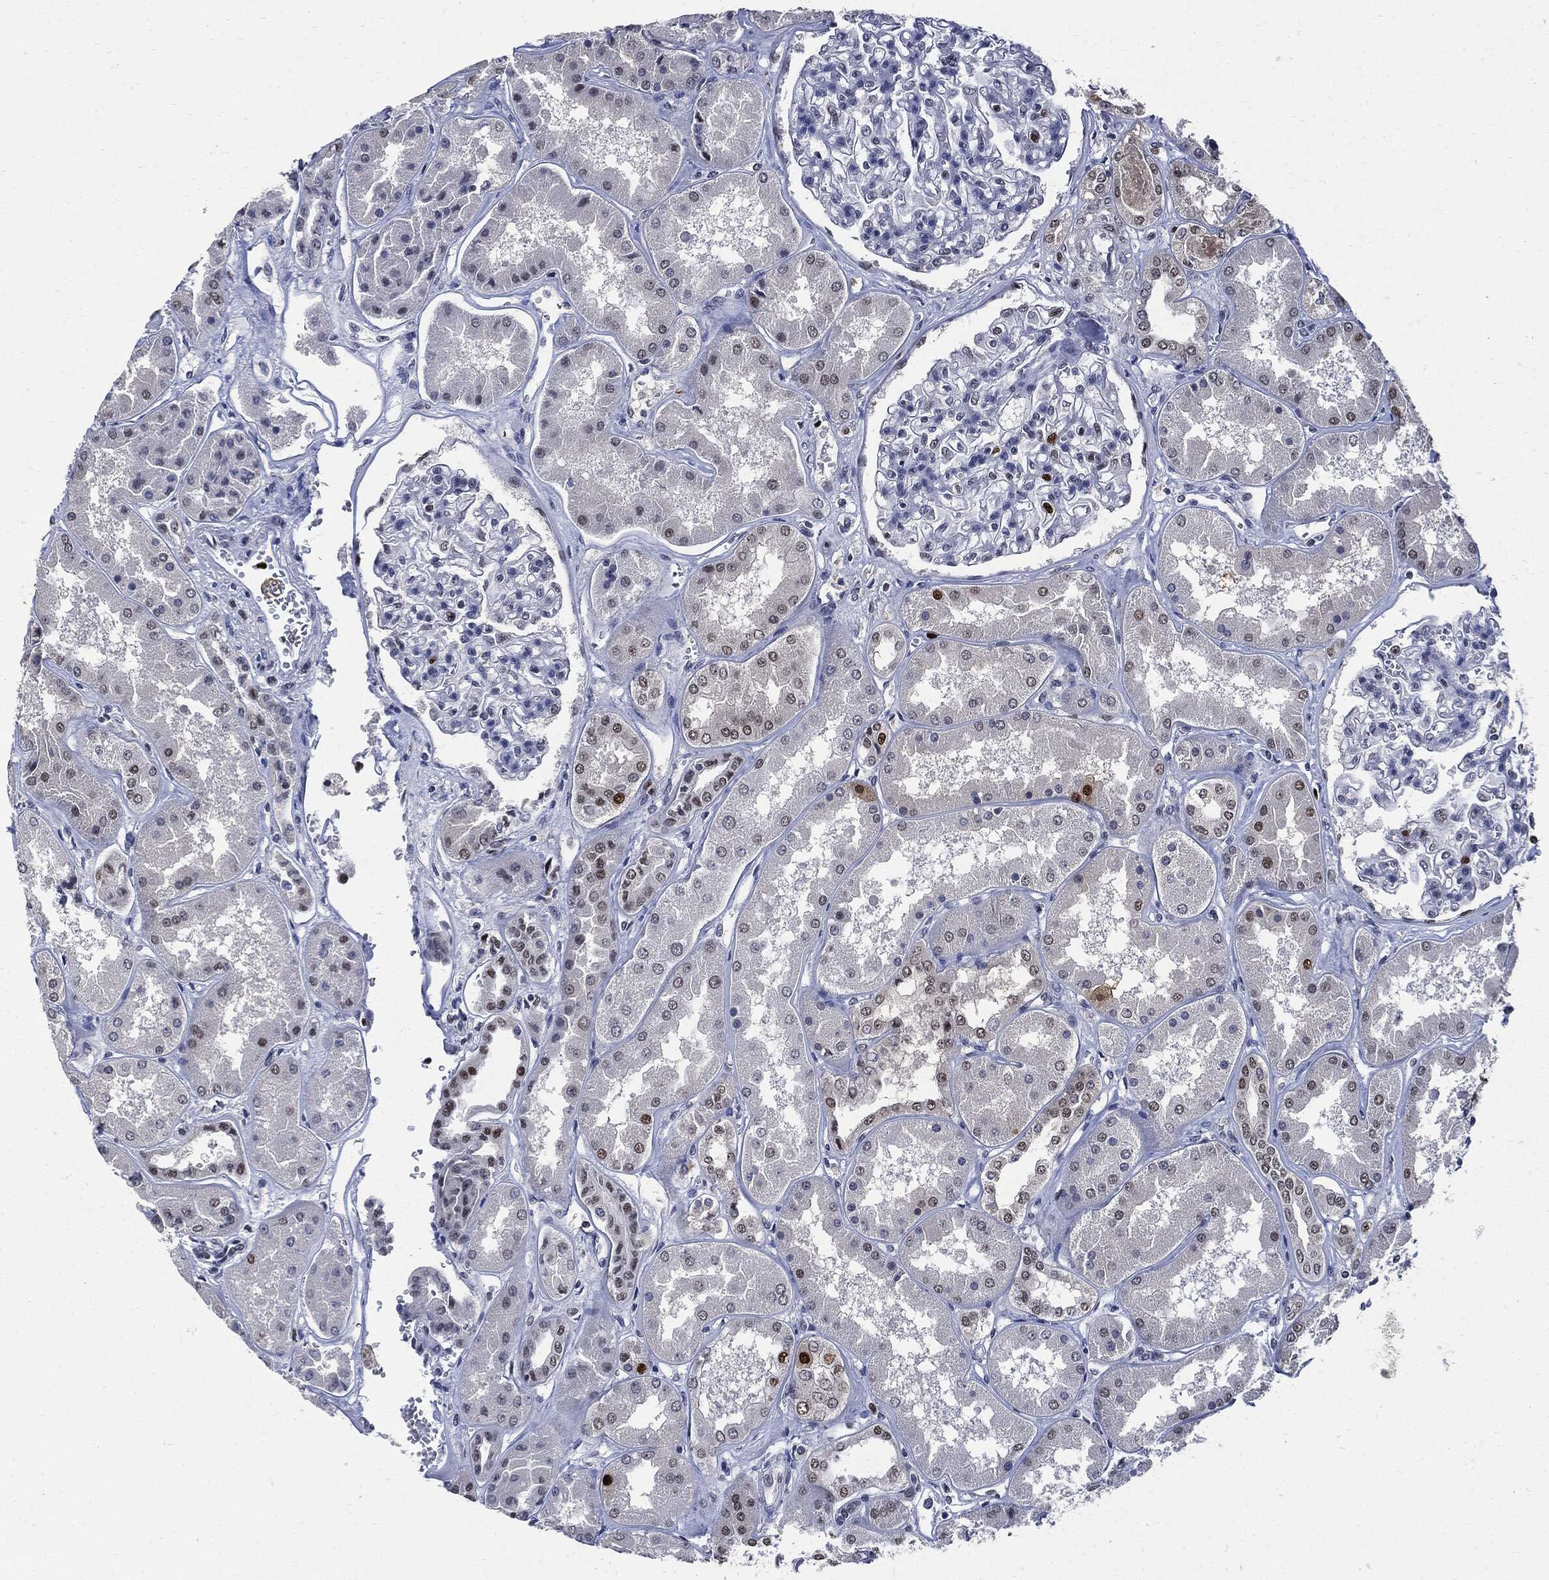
{"staining": {"intensity": "moderate", "quantity": "<25%", "location": "nuclear"}, "tissue": "kidney", "cell_type": "Cells in glomeruli", "image_type": "normal", "snomed": [{"axis": "morphology", "description": "Normal tissue, NOS"}, {"axis": "topography", "description": "Kidney"}], "caption": "Immunohistochemical staining of benign kidney shows moderate nuclear protein staining in about <25% of cells in glomeruli. (DAB IHC with brightfield microscopy, high magnification).", "gene": "PCNA", "patient": {"sex": "female", "age": 56}}